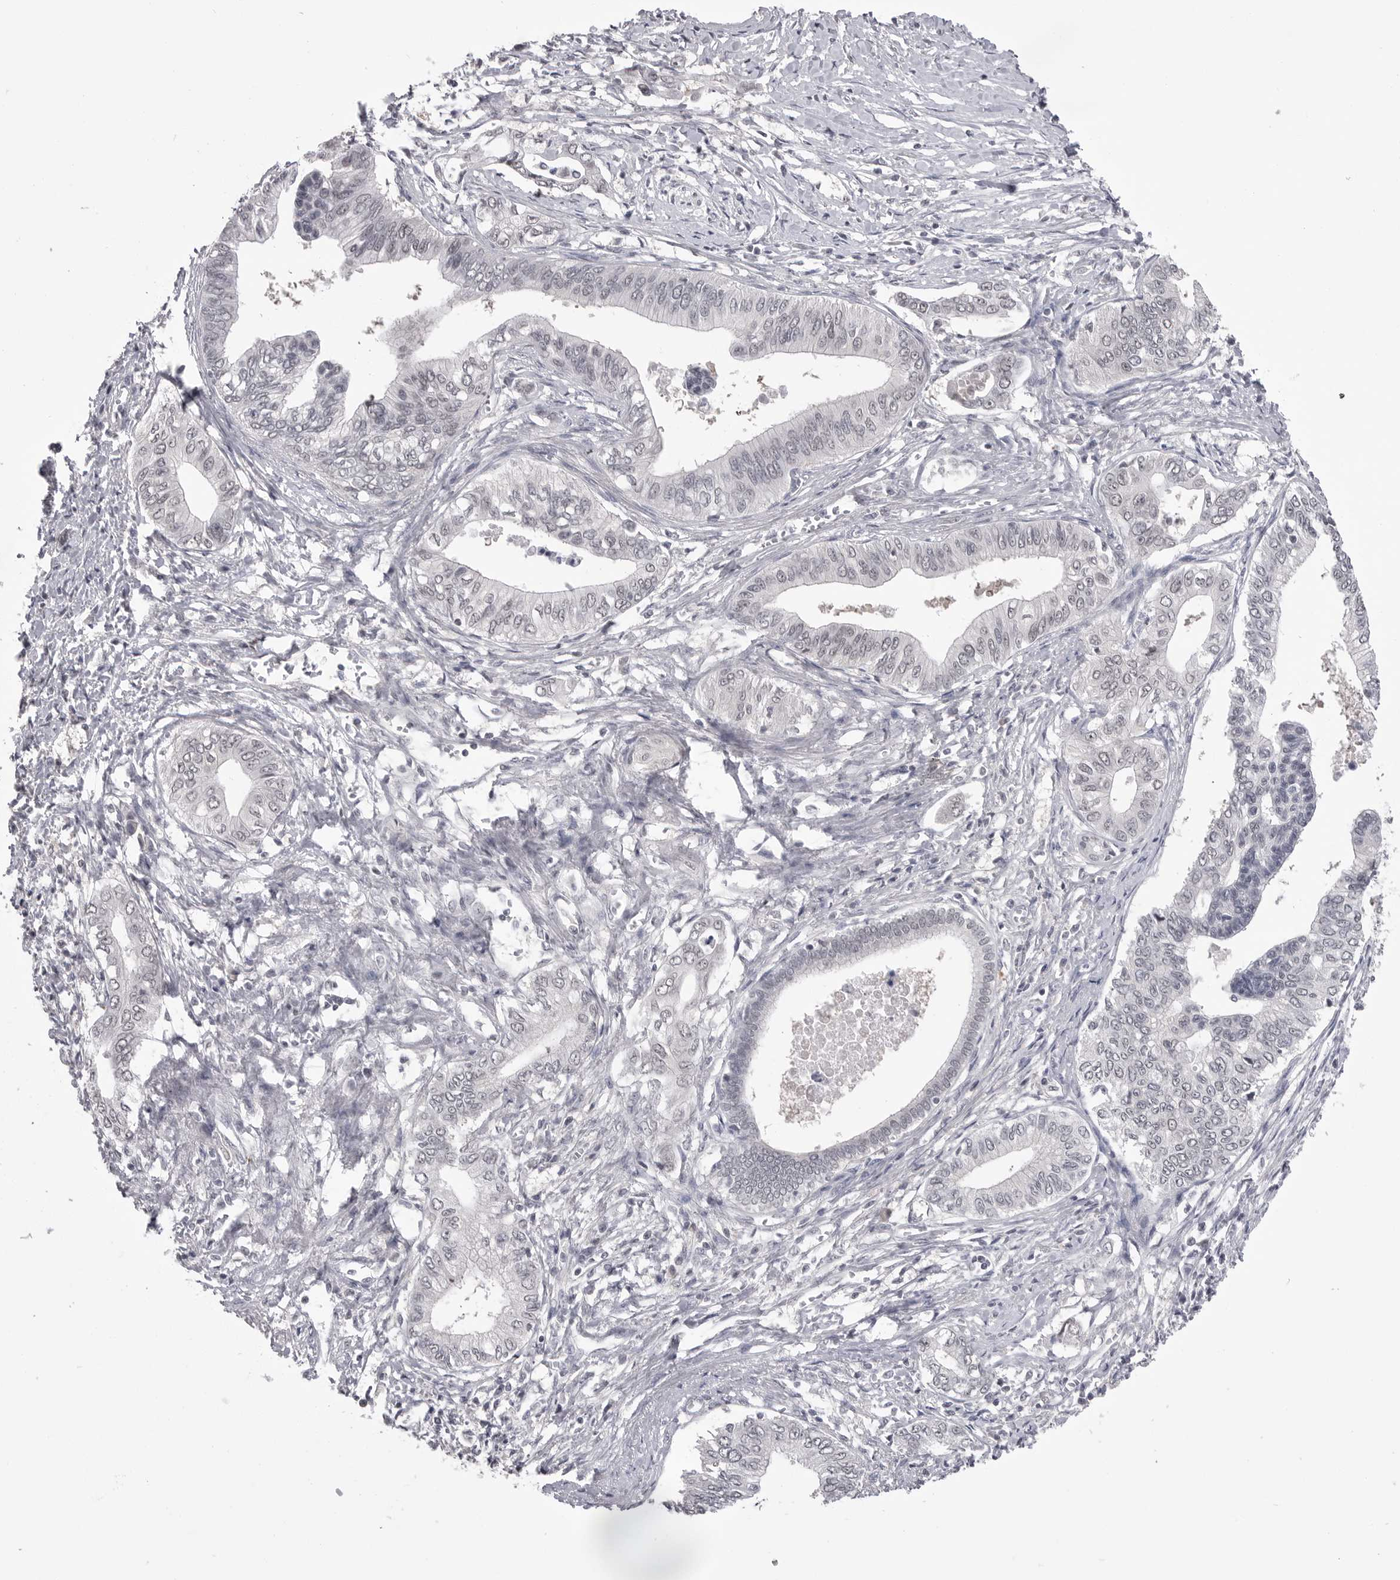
{"staining": {"intensity": "negative", "quantity": "none", "location": "none"}, "tissue": "pancreatic cancer", "cell_type": "Tumor cells", "image_type": "cancer", "snomed": [{"axis": "morphology", "description": "Normal tissue, NOS"}, {"axis": "morphology", "description": "Adenocarcinoma, NOS"}, {"axis": "topography", "description": "Pancreas"}, {"axis": "topography", "description": "Peripheral nerve tissue"}], "caption": "There is no significant staining in tumor cells of pancreatic cancer.", "gene": "DLG2", "patient": {"sex": "male", "age": 59}}